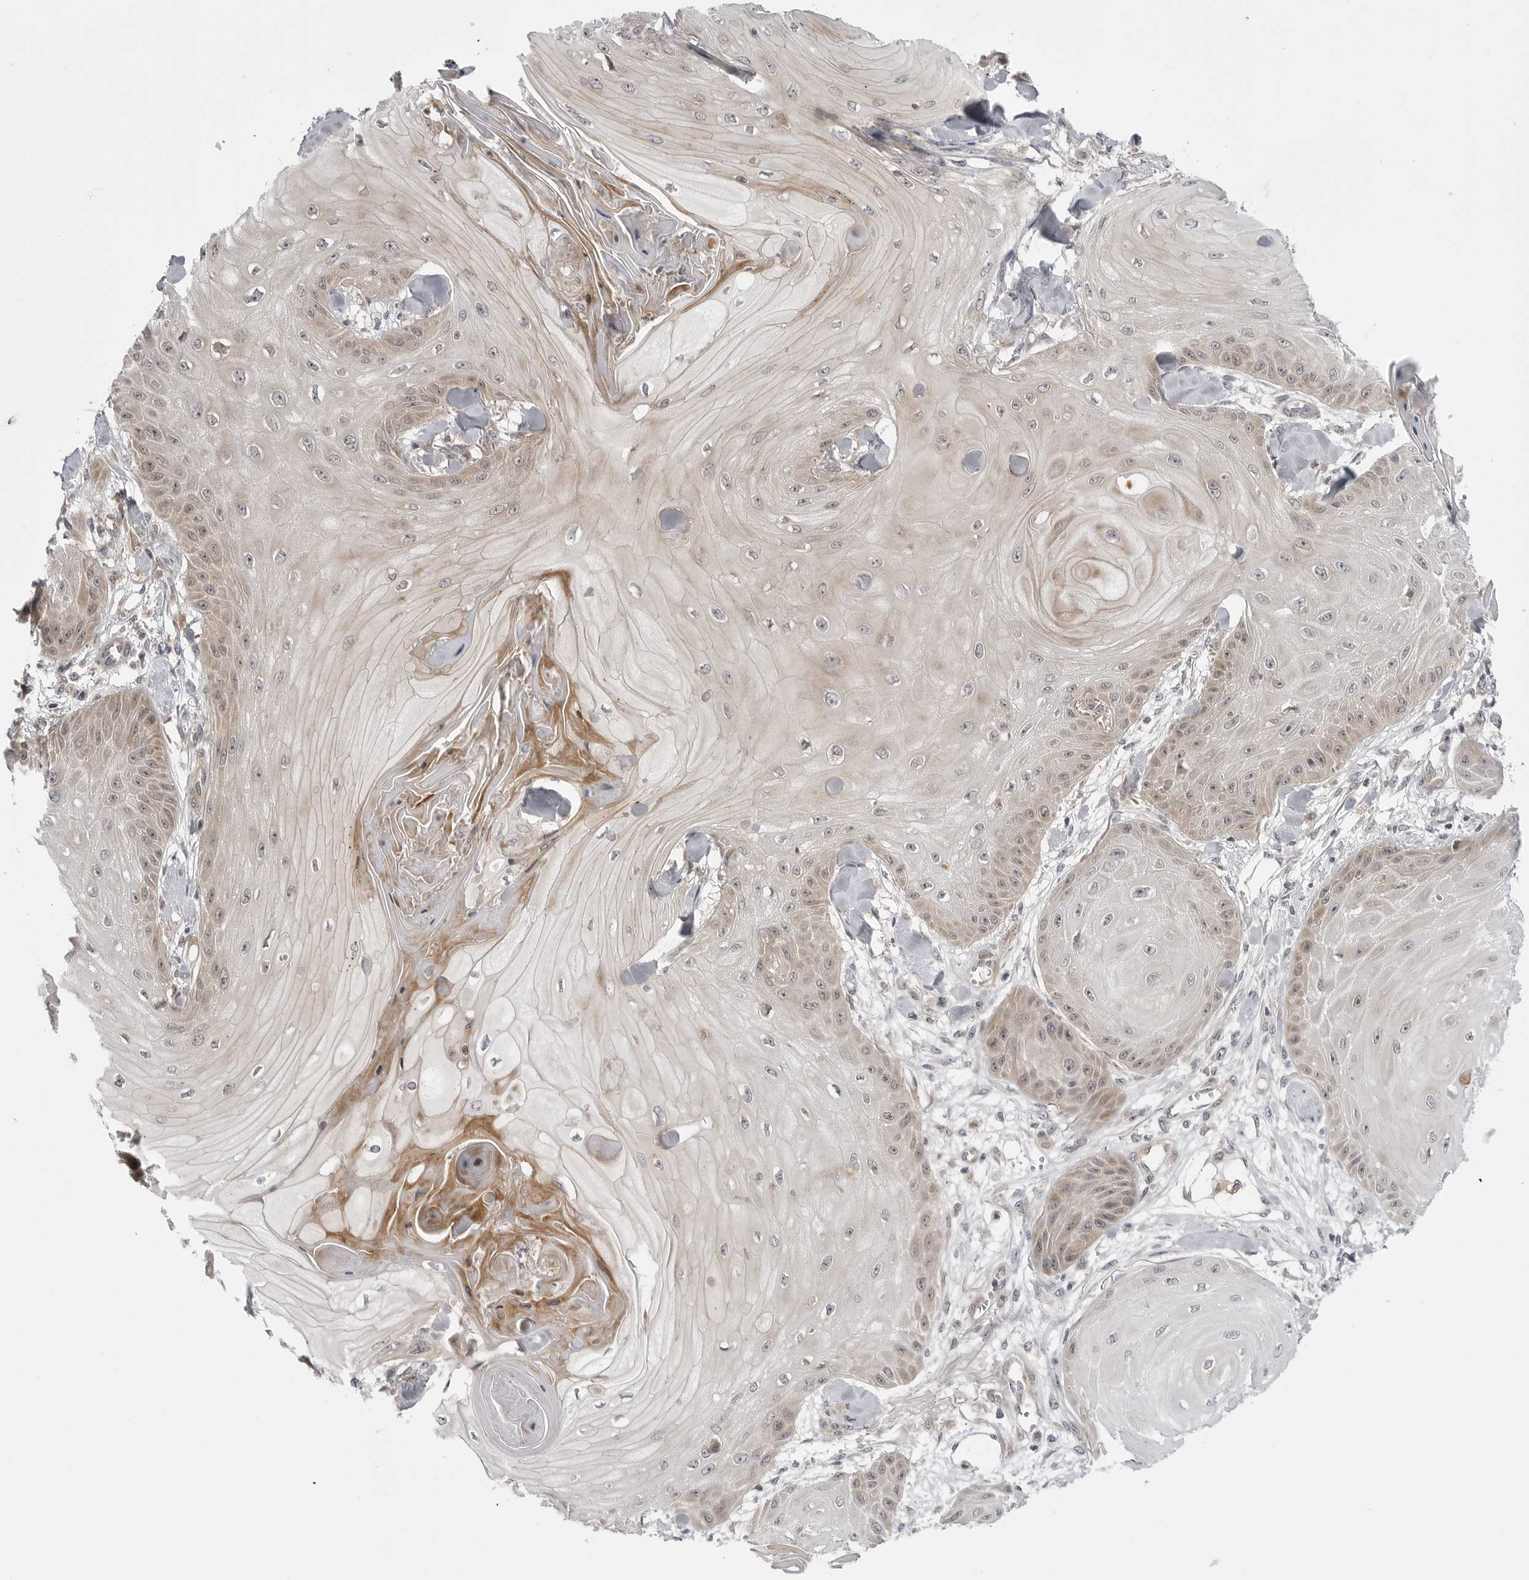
{"staining": {"intensity": "negative", "quantity": "none", "location": "none"}, "tissue": "skin cancer", "cell_type": "Tumor cells", "image_type": "cancer", "snomed": [{"axis": "morphology", "description": "Squamous cell carcinoma, NOS"}, {"axis": "topography", "description": "Skin"}], "caption": "This is an immunohistochemistry (IHC) image of skin squamous cell carcinoma. There is no expression in tumor cells.", "gene": "CCDC18", "patient": {"sex": "male", "age": 74}}